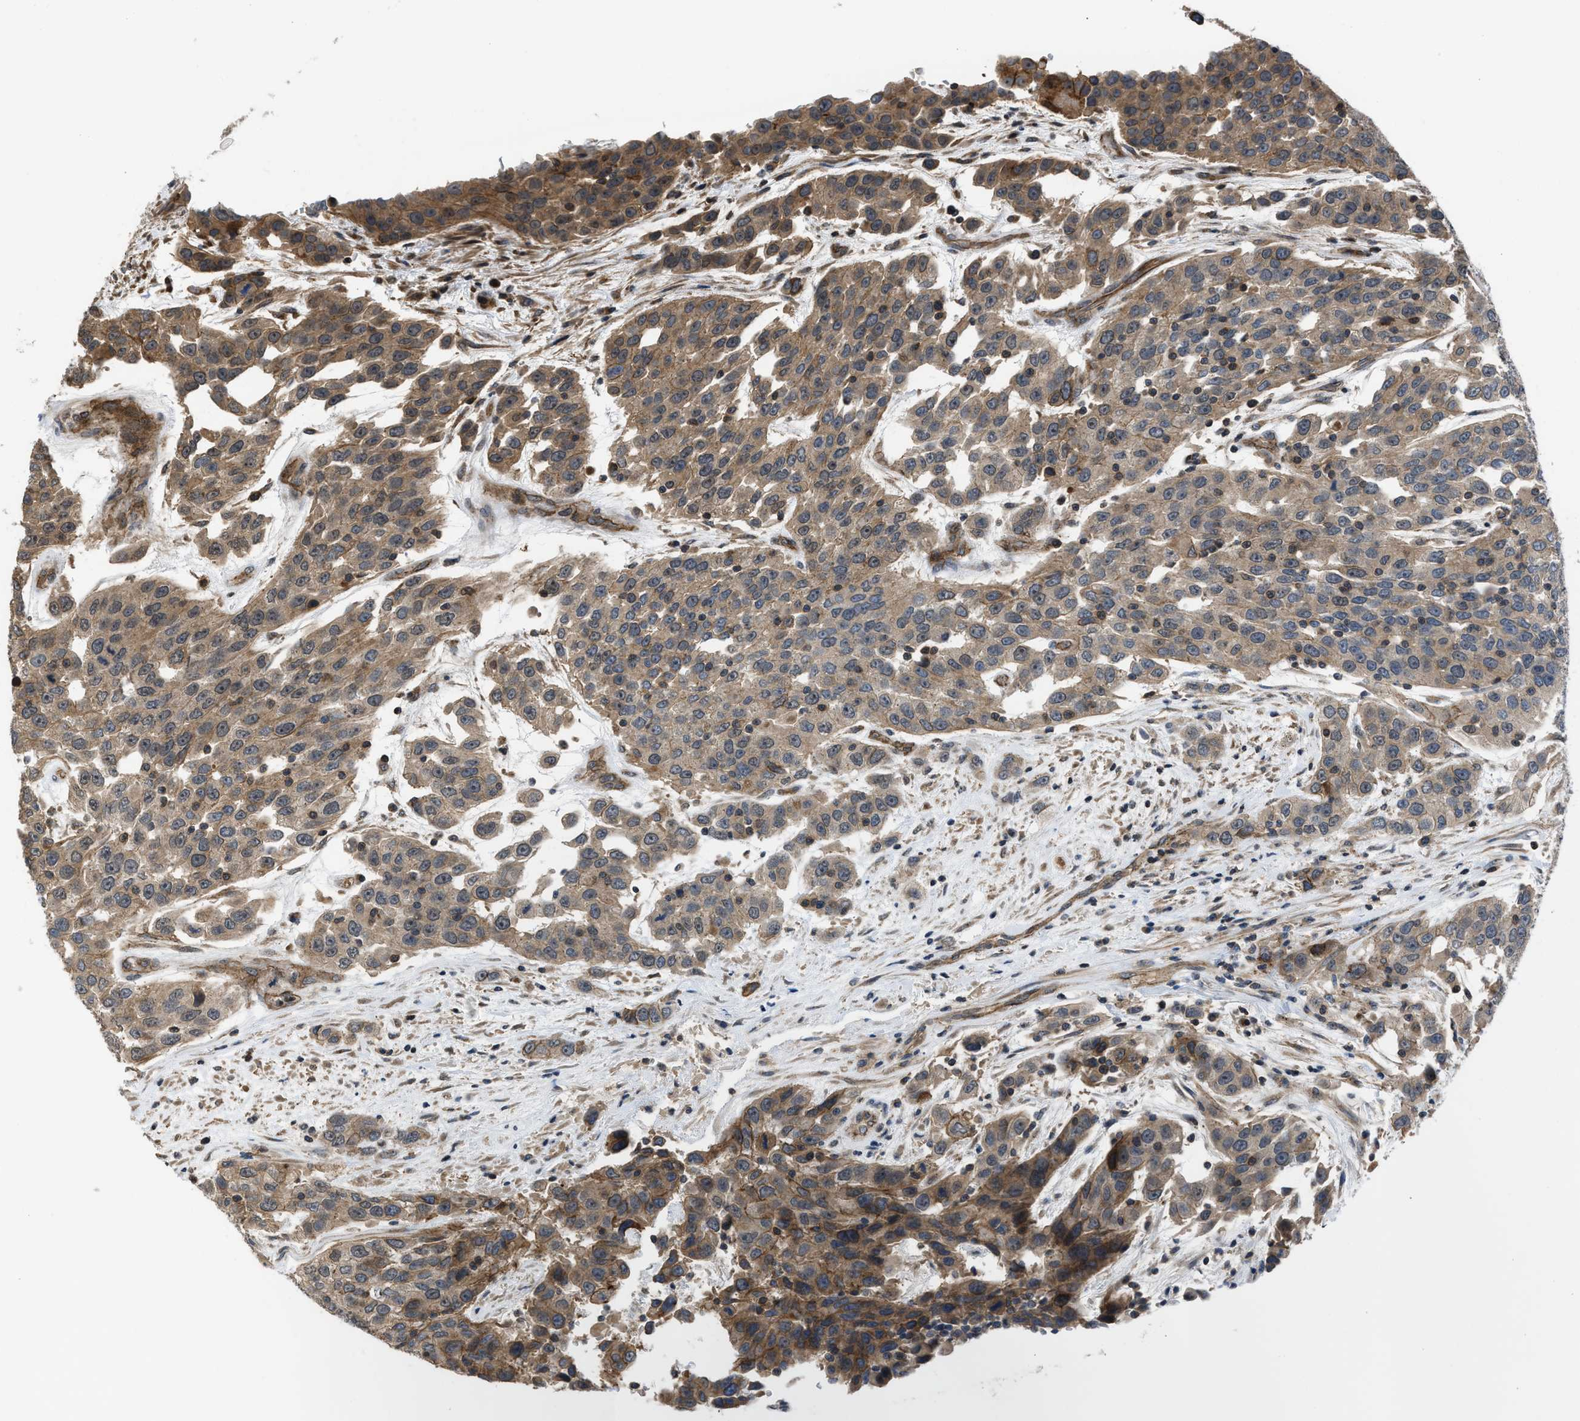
{"staining": {"intensity": "moderate", "quantity": ">75%", "location": "cytoplasmic/membranous"}, "tissue": "urothelial cancer", "cell_type": "Tumor cells", "image_type": "cancer", "snomed": [{"axis": "morphology", "description": "Urothelial carcinoma, High grade"}, {"axis": "topography", "description": "Urinary bladder"}], "caption": "Immunohistochemical staining of human high-grade urothelial carcinoma demonstrates medium levels of moderate cytoplasmic/membranous protein staining in approximately >75% of tumor cells.", "gene": "GPATCH2L", "patient": {"sex": "female", "age": 80}}